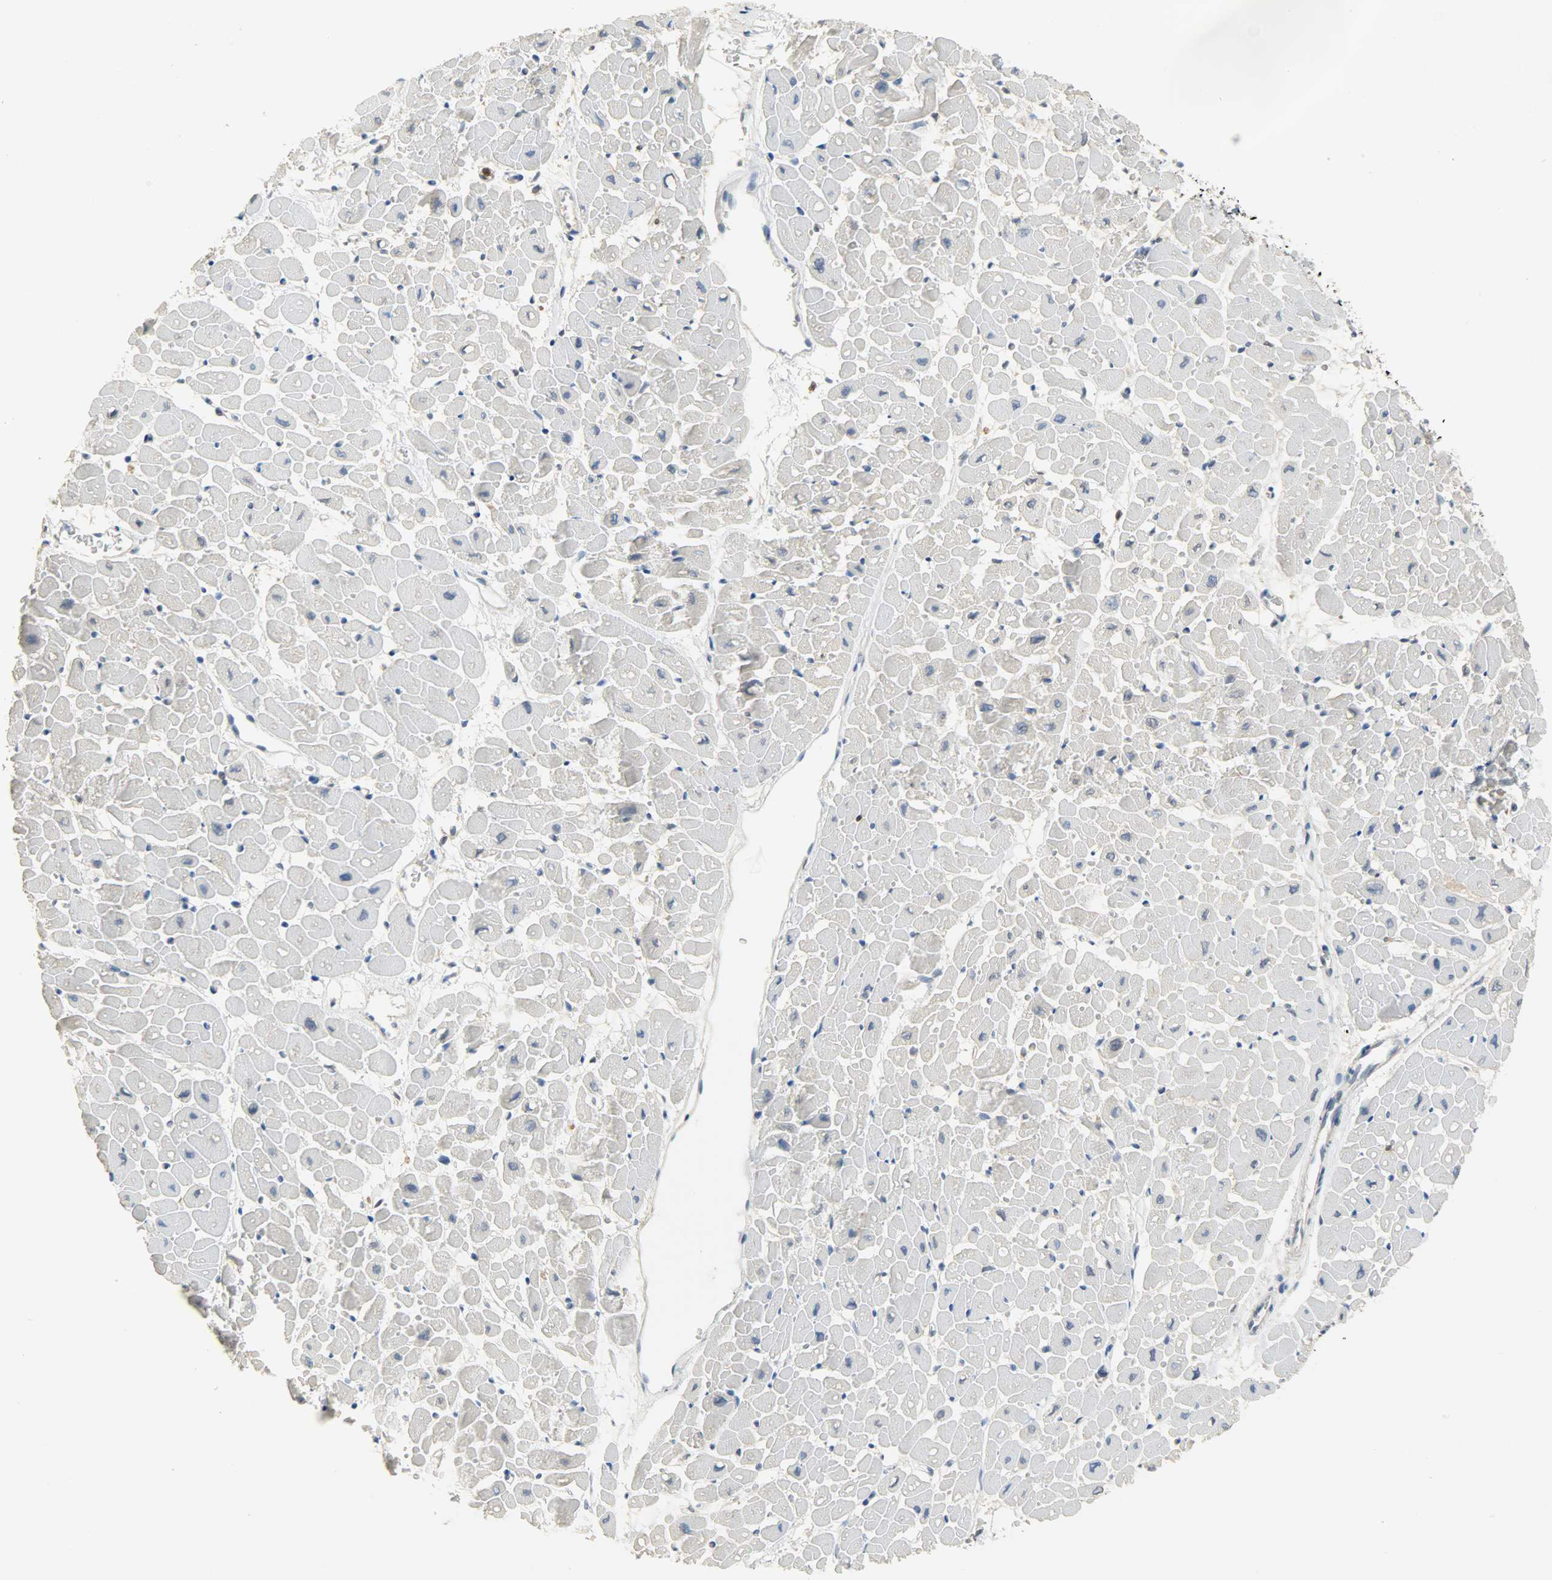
{"staining": {"intensity": "negative", "quantity": "none", "location": "none"}, "tissue": "heart muscle", "cell_type": "Cardiomyocytes", "image_type": "normal", "snomed": [{"axis": "morphology", "description": "Normal tissue, NOS"}, {"axis": "topography", "description": "Heart"}], "caption": "A high-resolution histopathology image shows immunohistochemistry staining of unremarkable heart muscle, which demonstrates no significant positivity in cardiomyocytes.", "gene": "EIF4EBP1", "patient": {"sex": "male", "age": 45}}